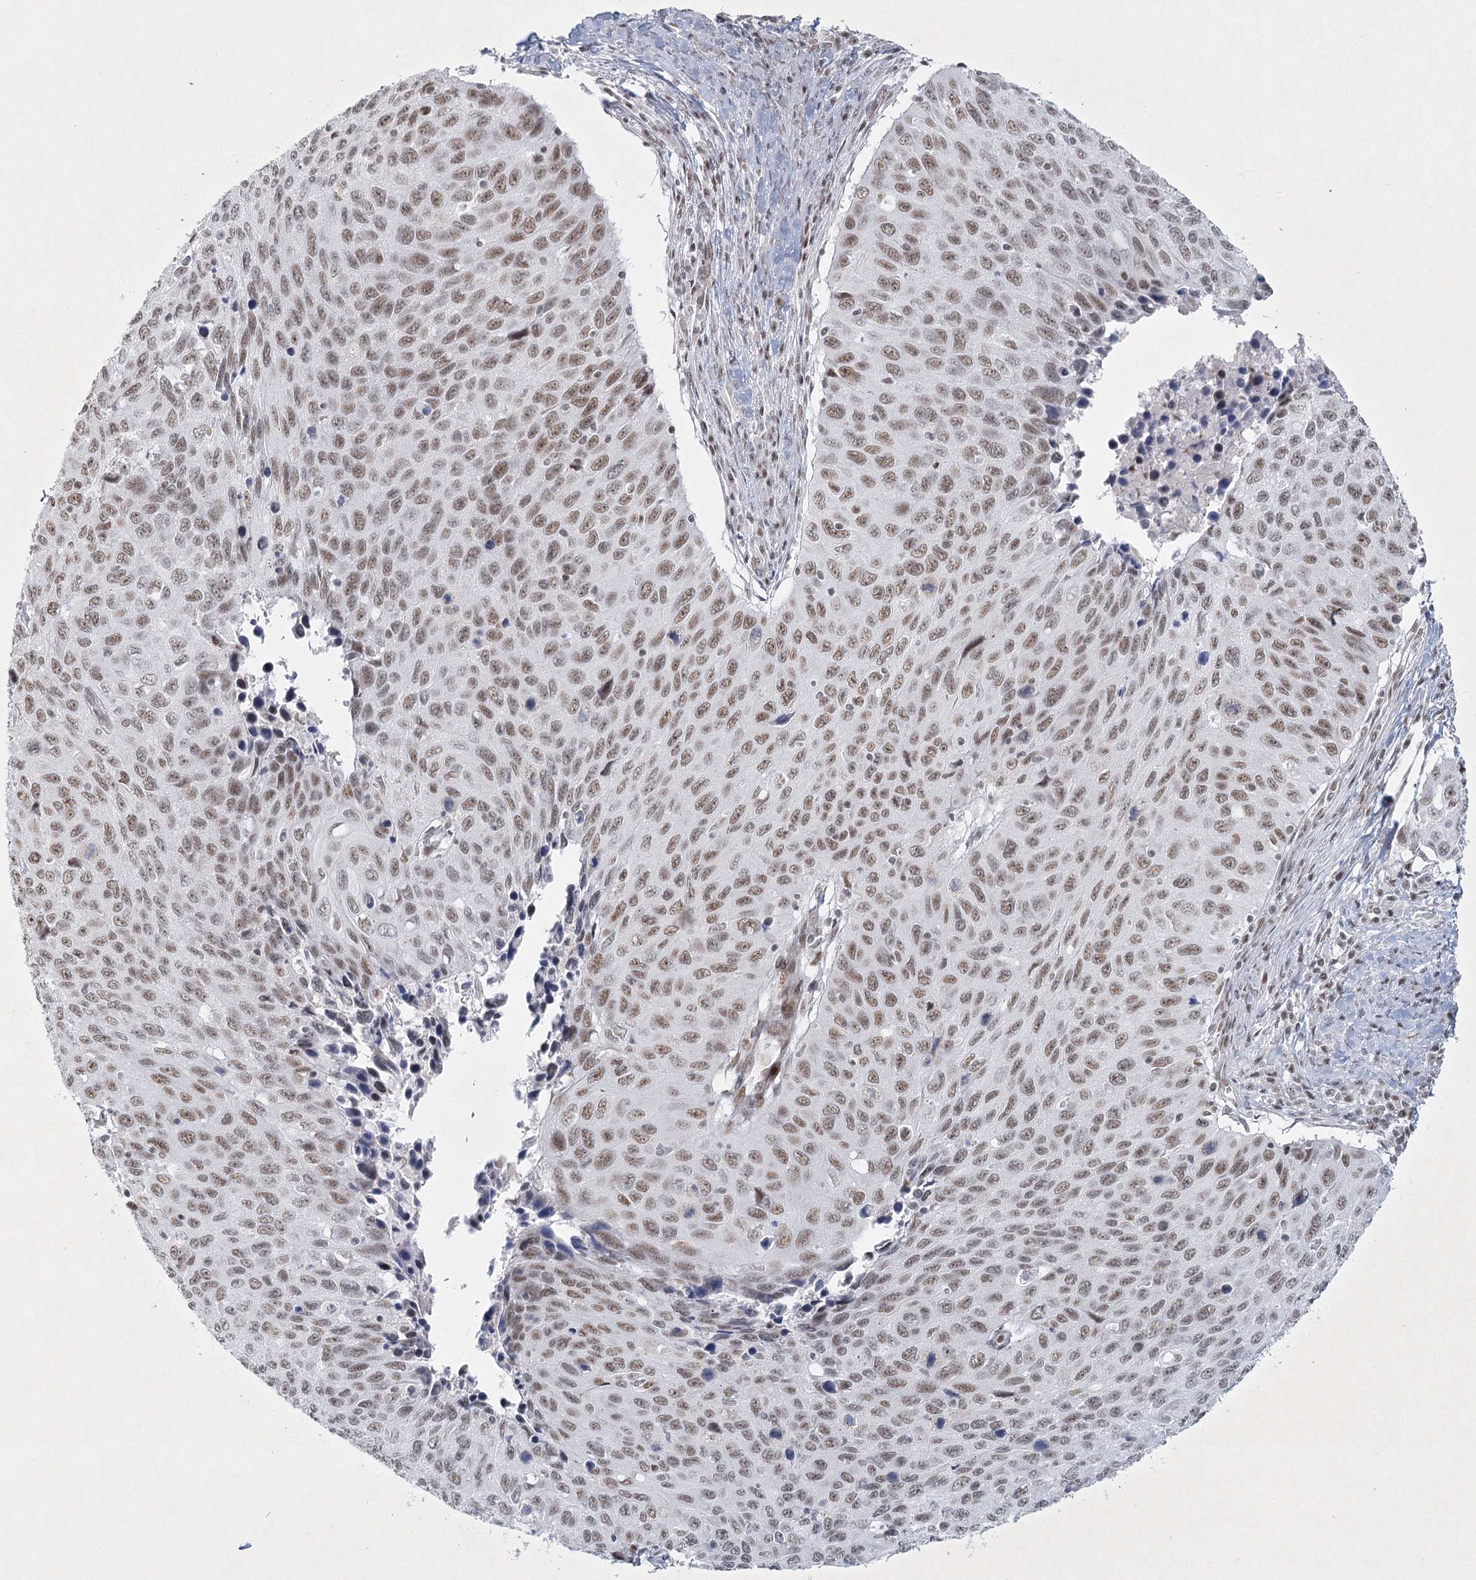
{"staining": {"intensity": "moderate", "quantity": ">75%", "location": "nuclear"}, "tissue": "cervical cancer", "cell_type": "Tumor cells", "image_type": "cancer", "snomed": [{"axis": "morphology", "description": "Squamous cell carcinoma, NOS"}, {"axis": "topography", "description": "Cervix"}], "caption": "Cervical cancer (squamous cell carcinoma) stained with a protein marker demonstrates moderate staining in tumor cells.", "gene": "U2SURP", "patient": {"sex": "female", "age": 53}}